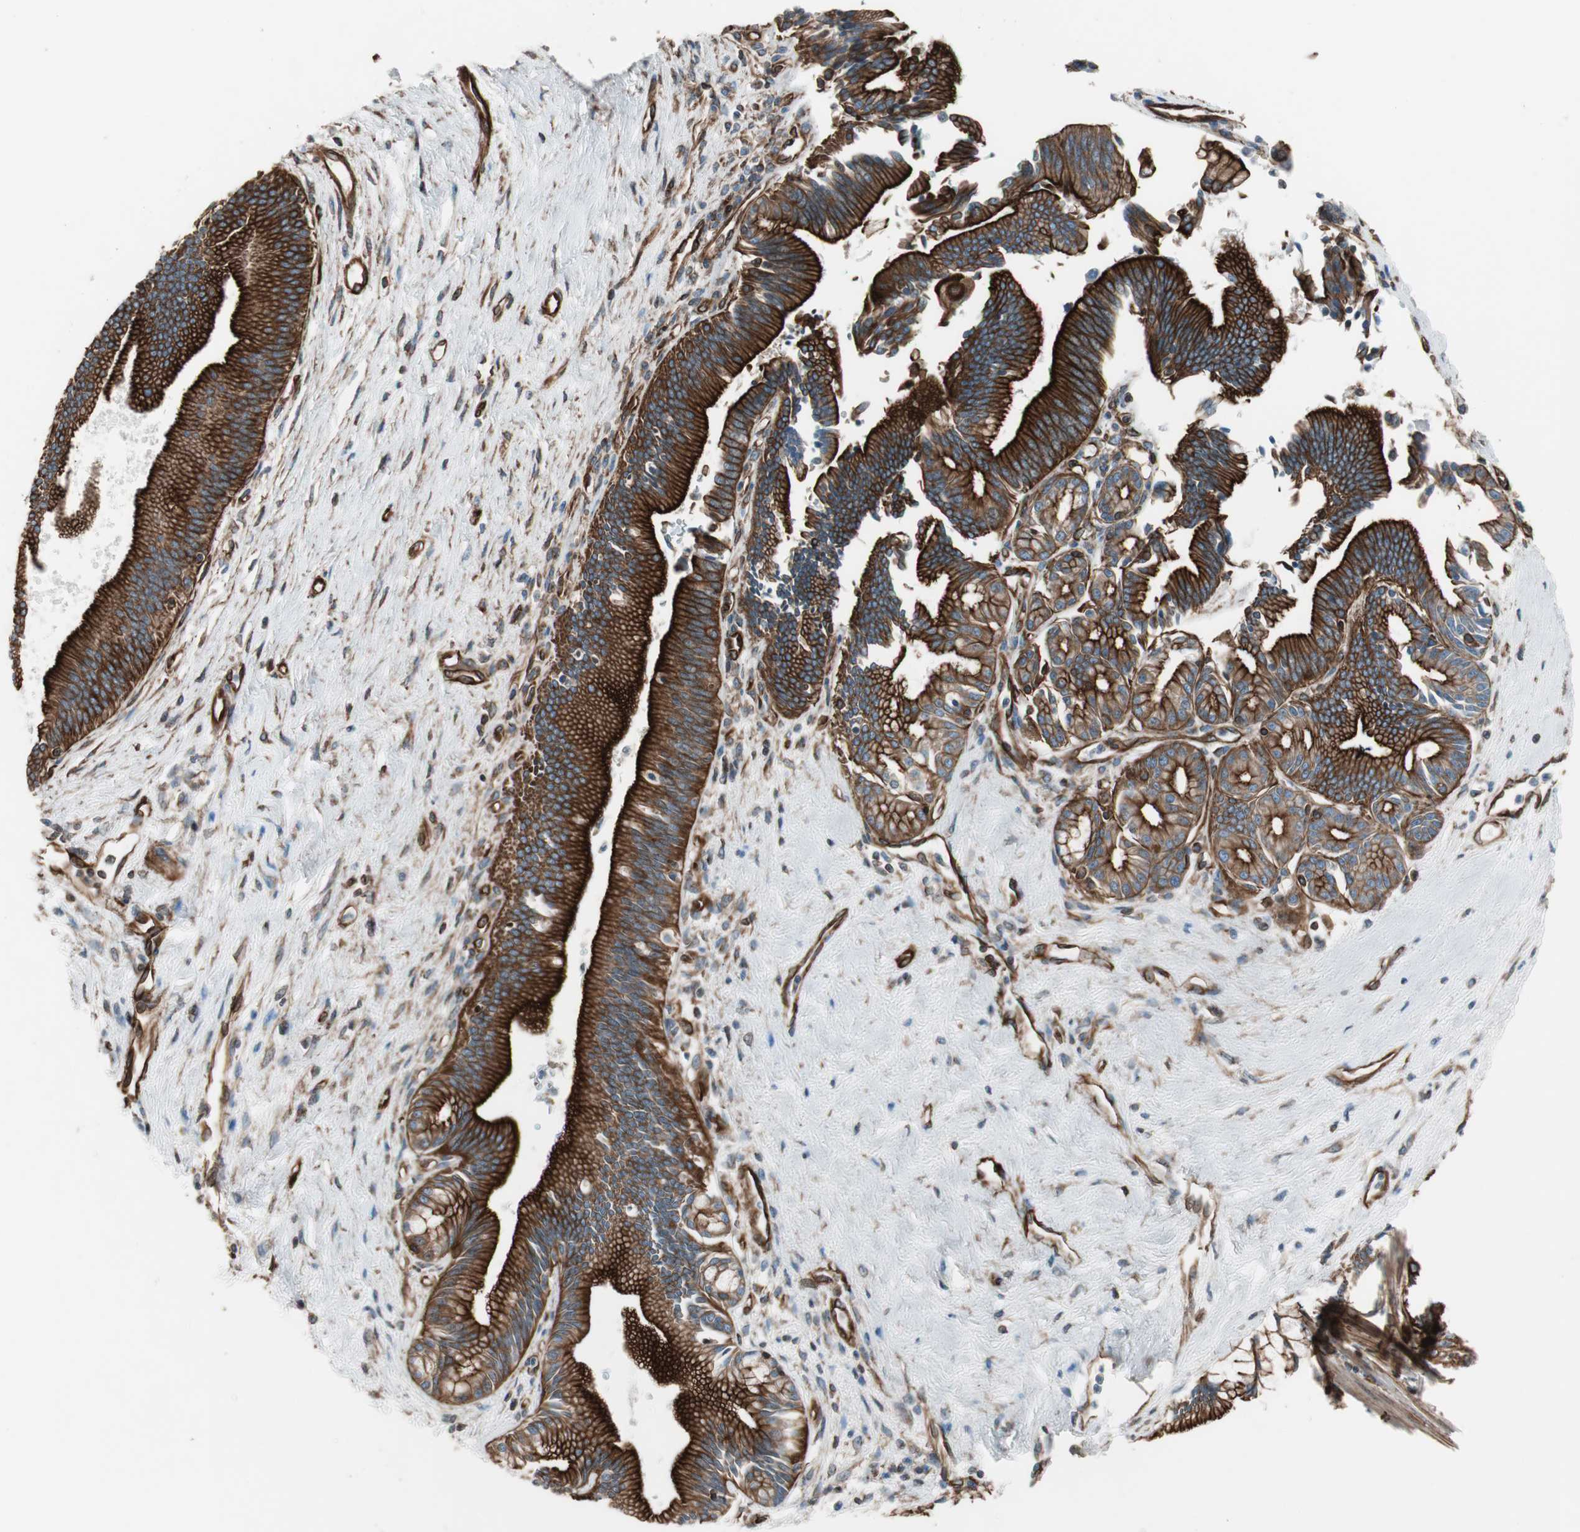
{"staining": {"intensity": "strong", "quantity": ">75%", "location": "cytoplasmic/membranous"}, "tissue": "pancreatic cancer", "cell_type": "Tumor cells", "image_type": "cancer", "snomed": [{"axis": "morphology", "description": "Adenocarcinoma, NOS"}, {"axis": "topography", "description": "Pancreas"}], "caption": "Adenocarcinoma (pancreatic) was stained to show a protein in brown. There is high levels of strong cytoplasmic/membranous positivity in approximately >75% of tumor cells. (DAB (3,3'-diaminobenzidine) = brown stain, brightfield microscopy at high magnification).", "gene": "TCTA", "patient": {"sex": "male", "age": 59}}